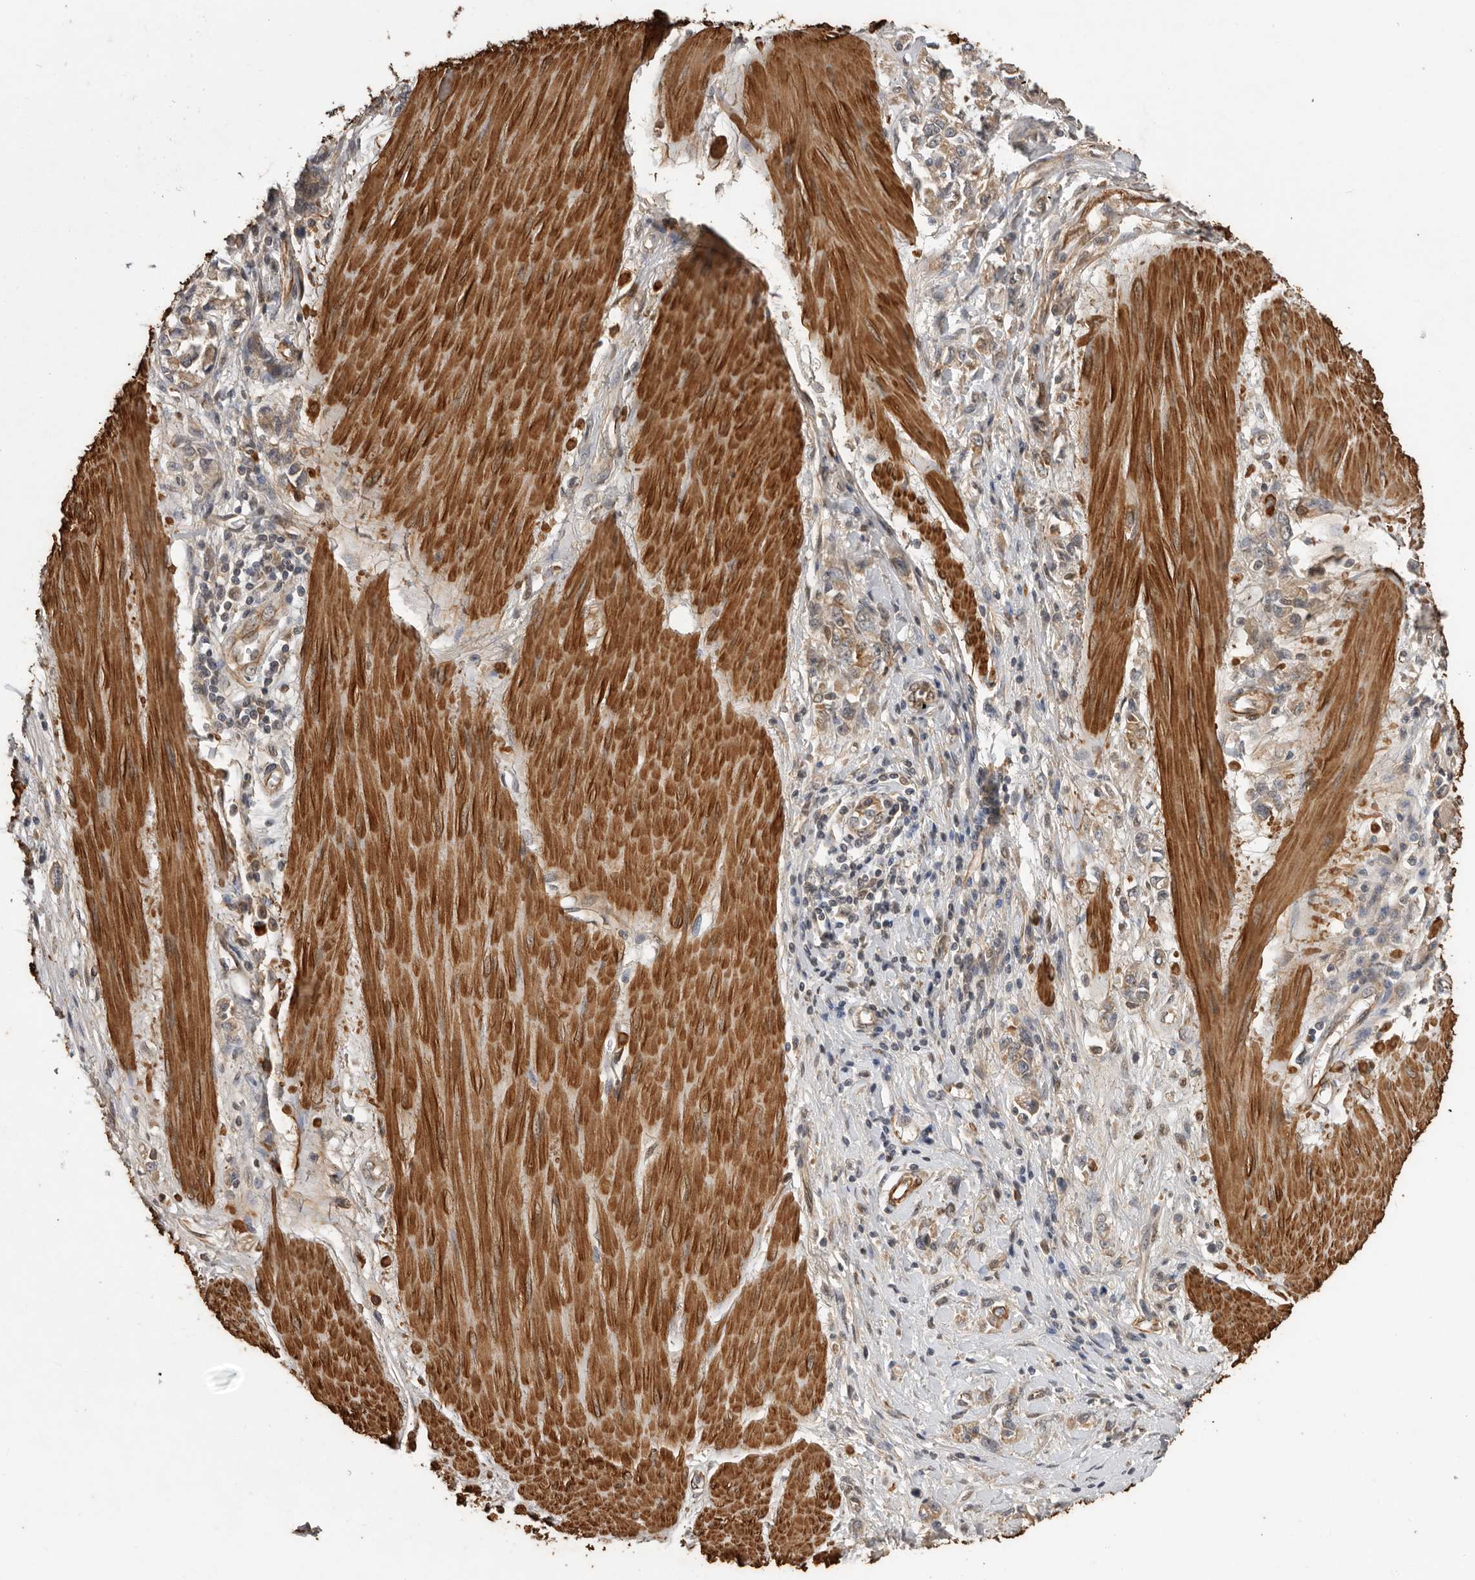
{"staining": {"intensity": "weak", "quantity": ">75%", "location": "cytoplasmic/membranous"}, "tissue": "stomach cancer", "cell_type": "Tumor cells", "image_type": "cancer", "snomed": [{"axis": "morphology", "description": "Adenocarcinoma, NOS"}, {"axis": "topography", "description": "Stomach"}], "caption": "Stomach cancer stained with a protein marker demonstrates weak staining in tumor cells.", "gene": "RNF157", "patient": {"sex": "female", "age": 76}}